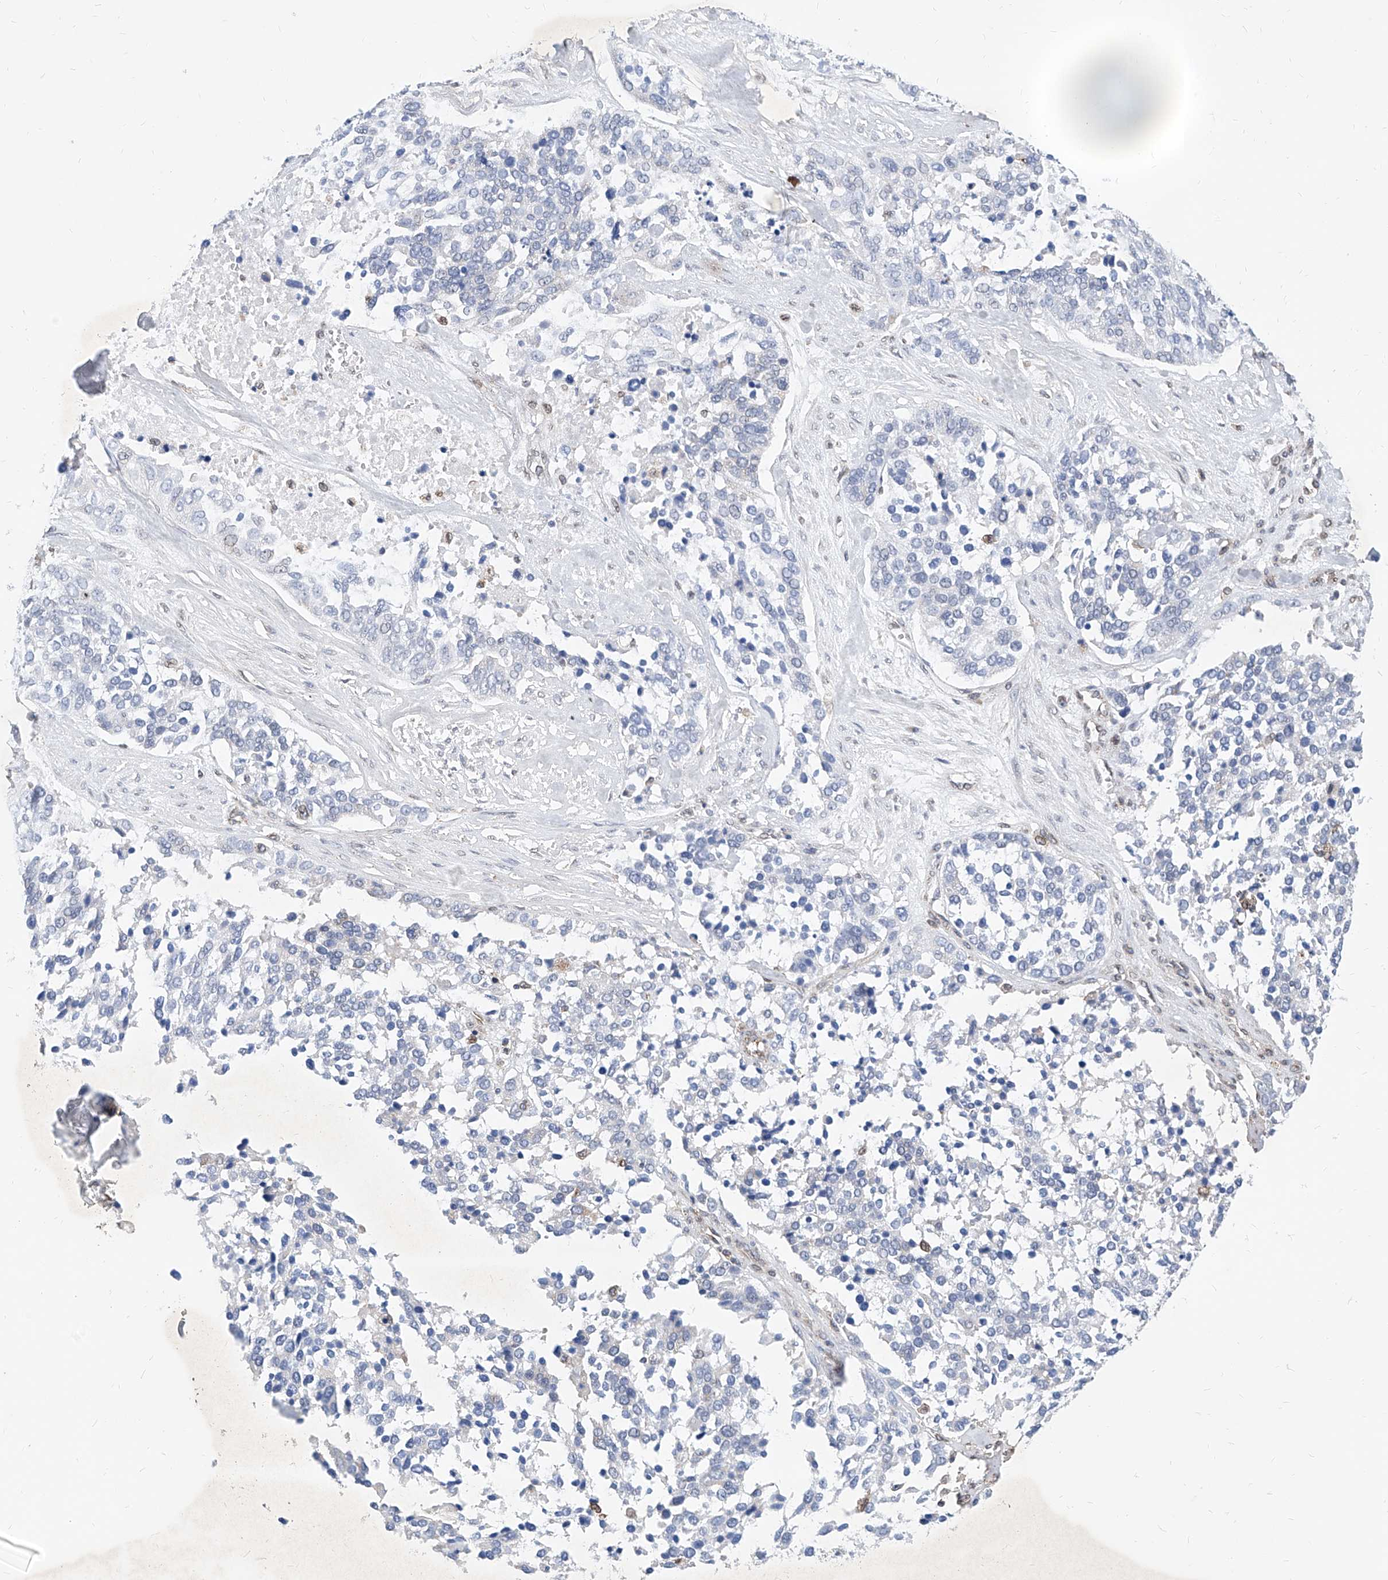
{"staining": {"intensity": "negative", "quantity": "none", "location": "none"}, "tissue": "ovarian cancer", "cell_type": "Tumor cells", "image_type": "cancer", "snomed": [{"axis": "morphology", "description": "Cystadenocarcinoma, serous, NOS"}, {"axis": "topography", "description": "Ovary"}], "caption": "IHC of ovarian cancer (serous cystadenocarcinoma) reveals no staining in tumor cells.", "gene": "MX2", "patient": {"sex": "female", "age": 44}}